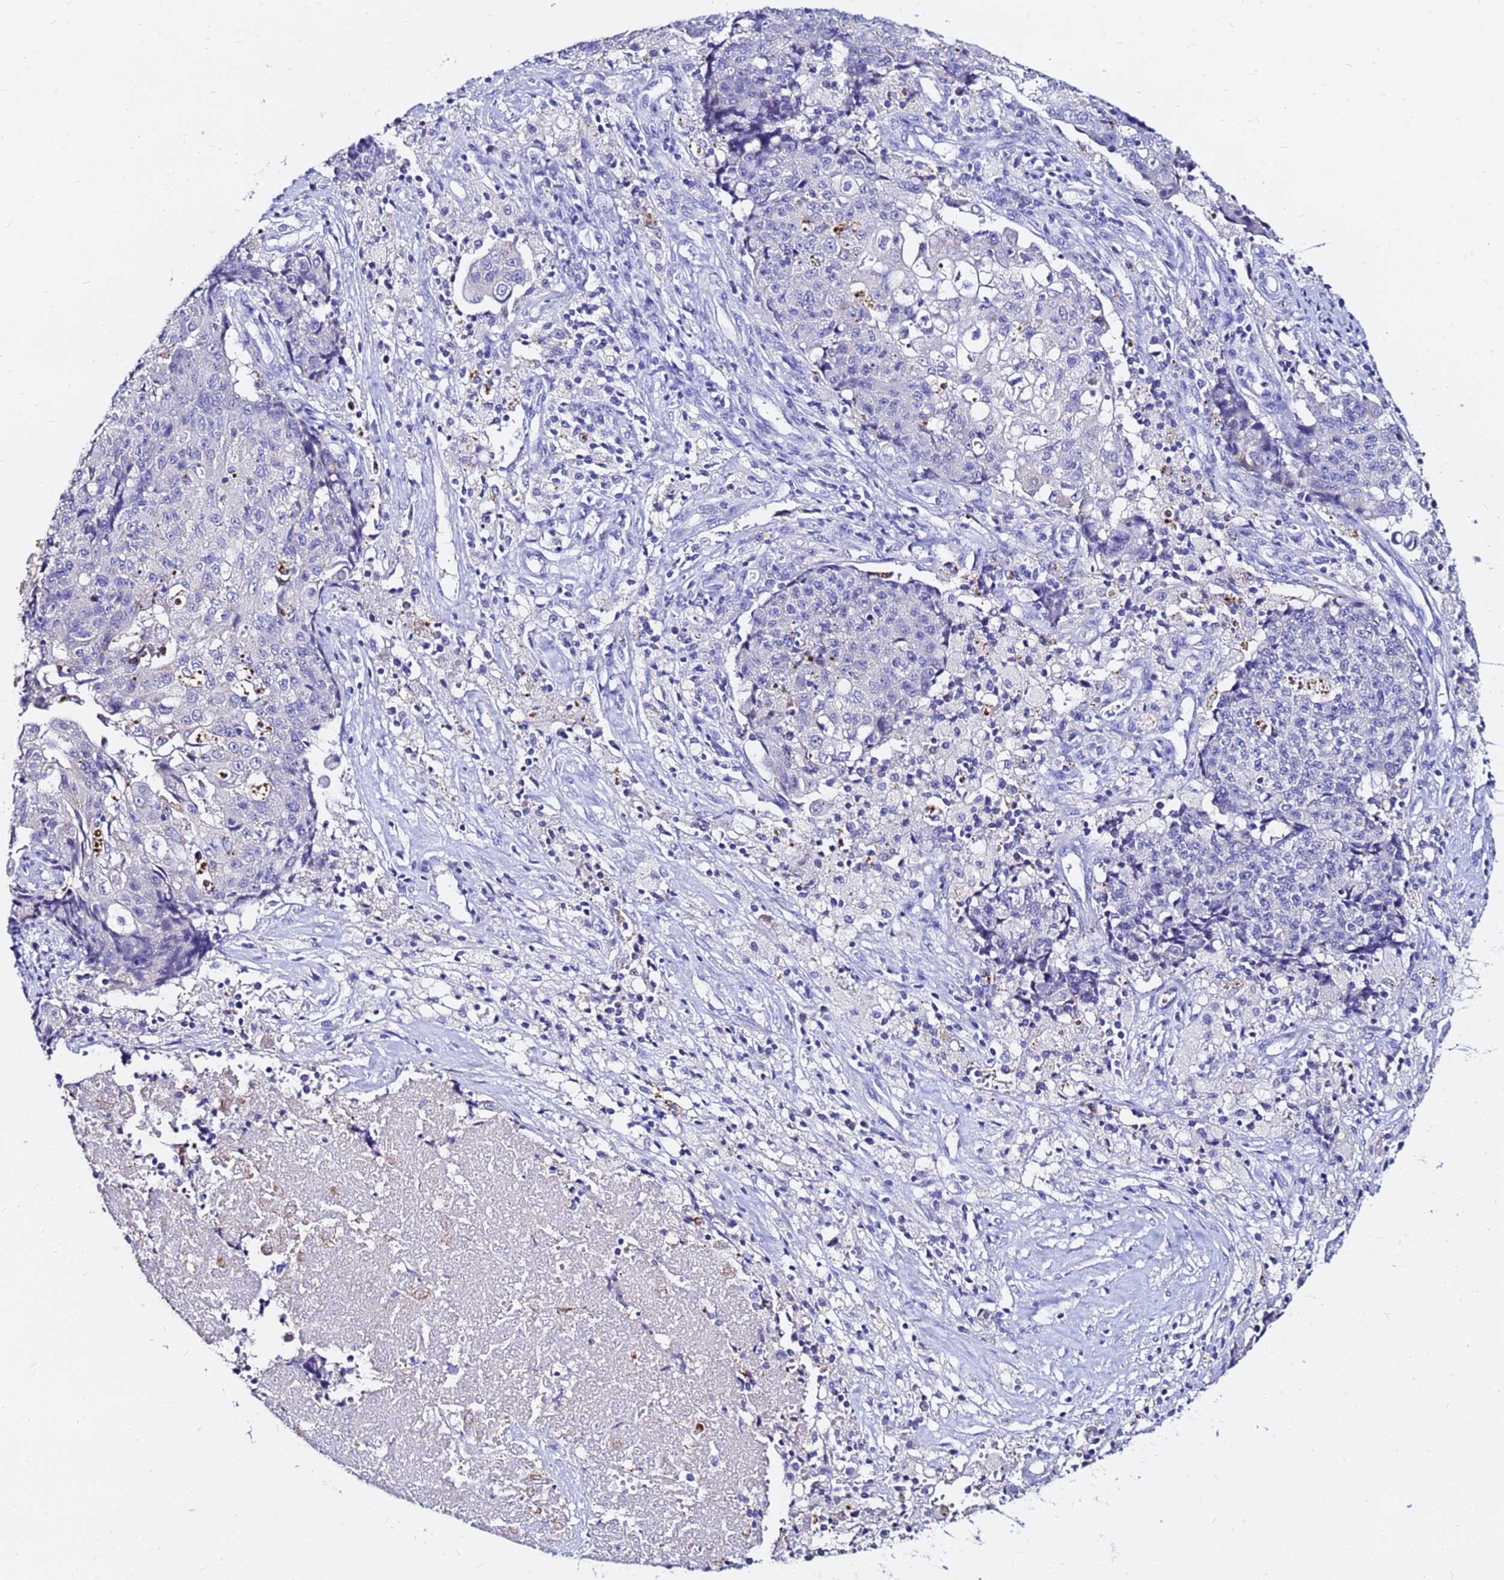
{"staining": {"intensity": "negative", "quantity": "none", "location": "none"}, "tissue": "ovarian cancer", "cell_type": "Tumor cells", "image_type": "cancer", "snomed": [{"axis": "morphology", "description": "Carcinoma, endometroid"}, {"axis": "topography", "description": "Ovary"}], "caption": "This is an immunohistochemistry (IHC) micrograph of ovarian cancer (endometroid carcinoma). There is no expression in tumor cells.", "gene": "FAM183A", "patient": {"sex": "female", "age": 42}}